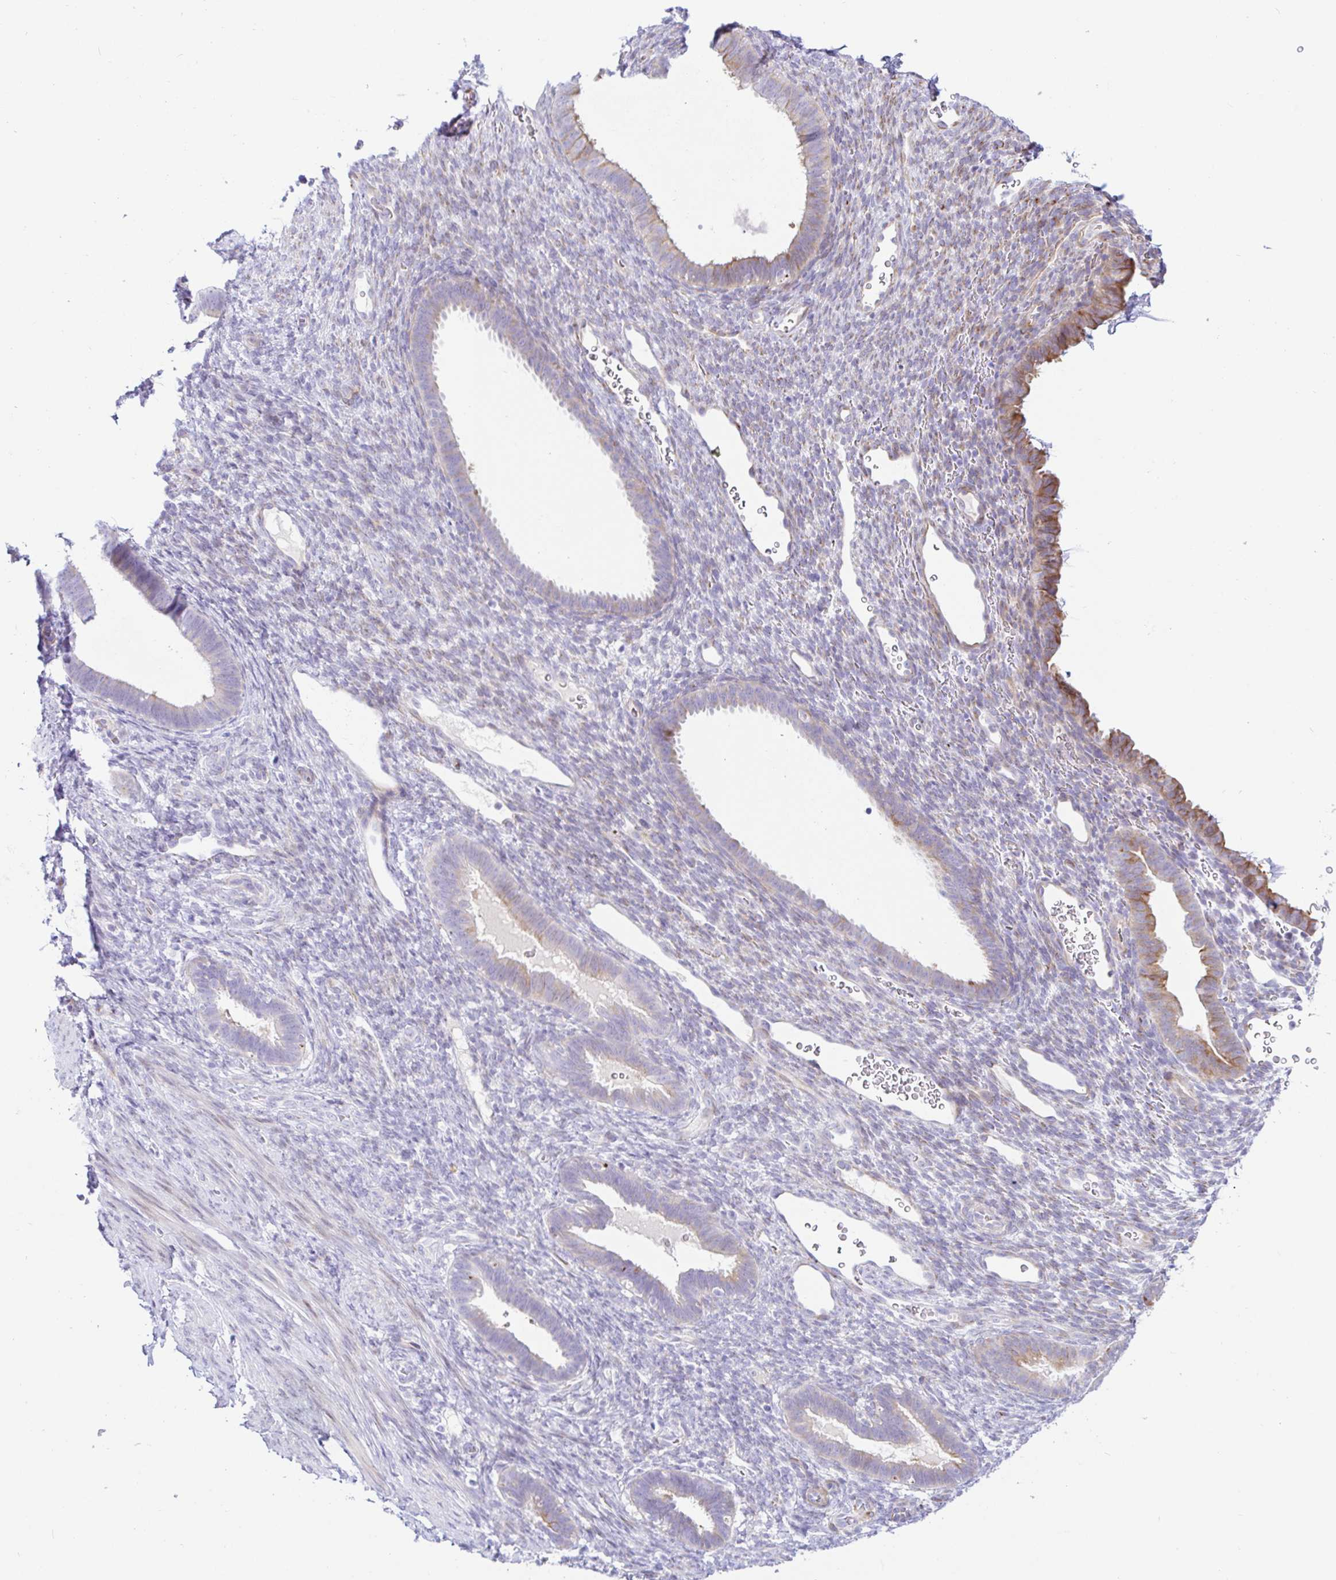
{"staining": {"intensity": "negative", "quantity": "none", "location": "none"}, "tissue": "endometrium", "cell_type": "Cells in endometrial stroma", "image_type": "normal", "snomed": [{"axis": "morphology", "description": "Normal tissue, NOS"}, {"axis": "topography", "description": "Endometrium"}], "caption": "The photomicrograph reveals no significant positivity in cells in endometrial stroma of endometrium.", "gene": "PINLYP", "patient": {"sex": "female", "age": 34}}